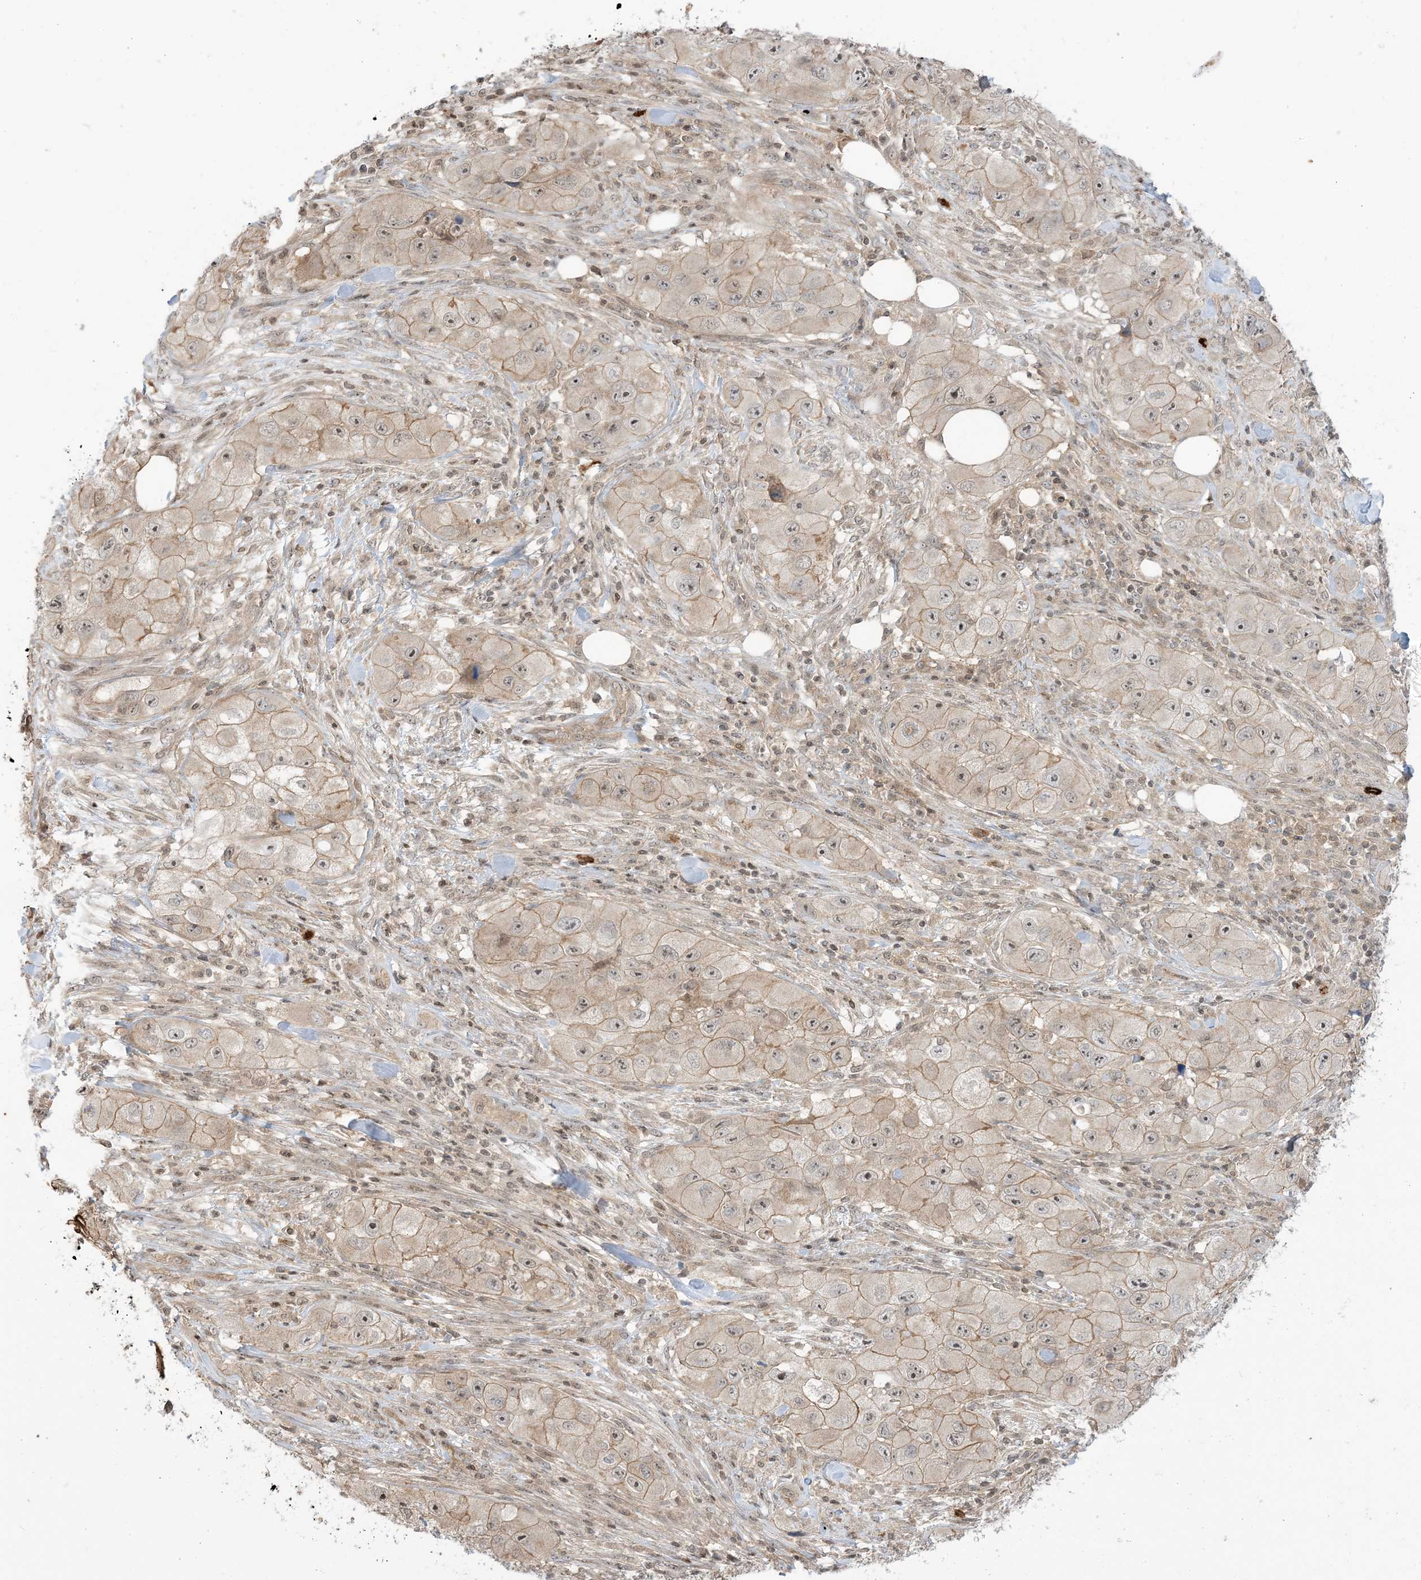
{"staining": {"intensity": "weak", "quantity": ">75%", "location": "cytoplasmic/membranous,nuclear"}, "tissue": "skin cancer", "cell_type": "Tumor cells", "image_type": "cancer", "snomed": [{"axis": "morphology", "description": "Squamous cell carcinoma, NOS"}, {"axis": "topography", "description": "Skin"}, {"axis": "topography", "description": "Subcutis"}], "caption": "The immunohistochemical stain highlights weak cytoplasmic/membranous and nuclear positivity in tumor cells of skin cancer (squamous cell carcinoma) tissue.", "gene": "PPP1R7", "patient": {"sex": "male", "age": 73}}